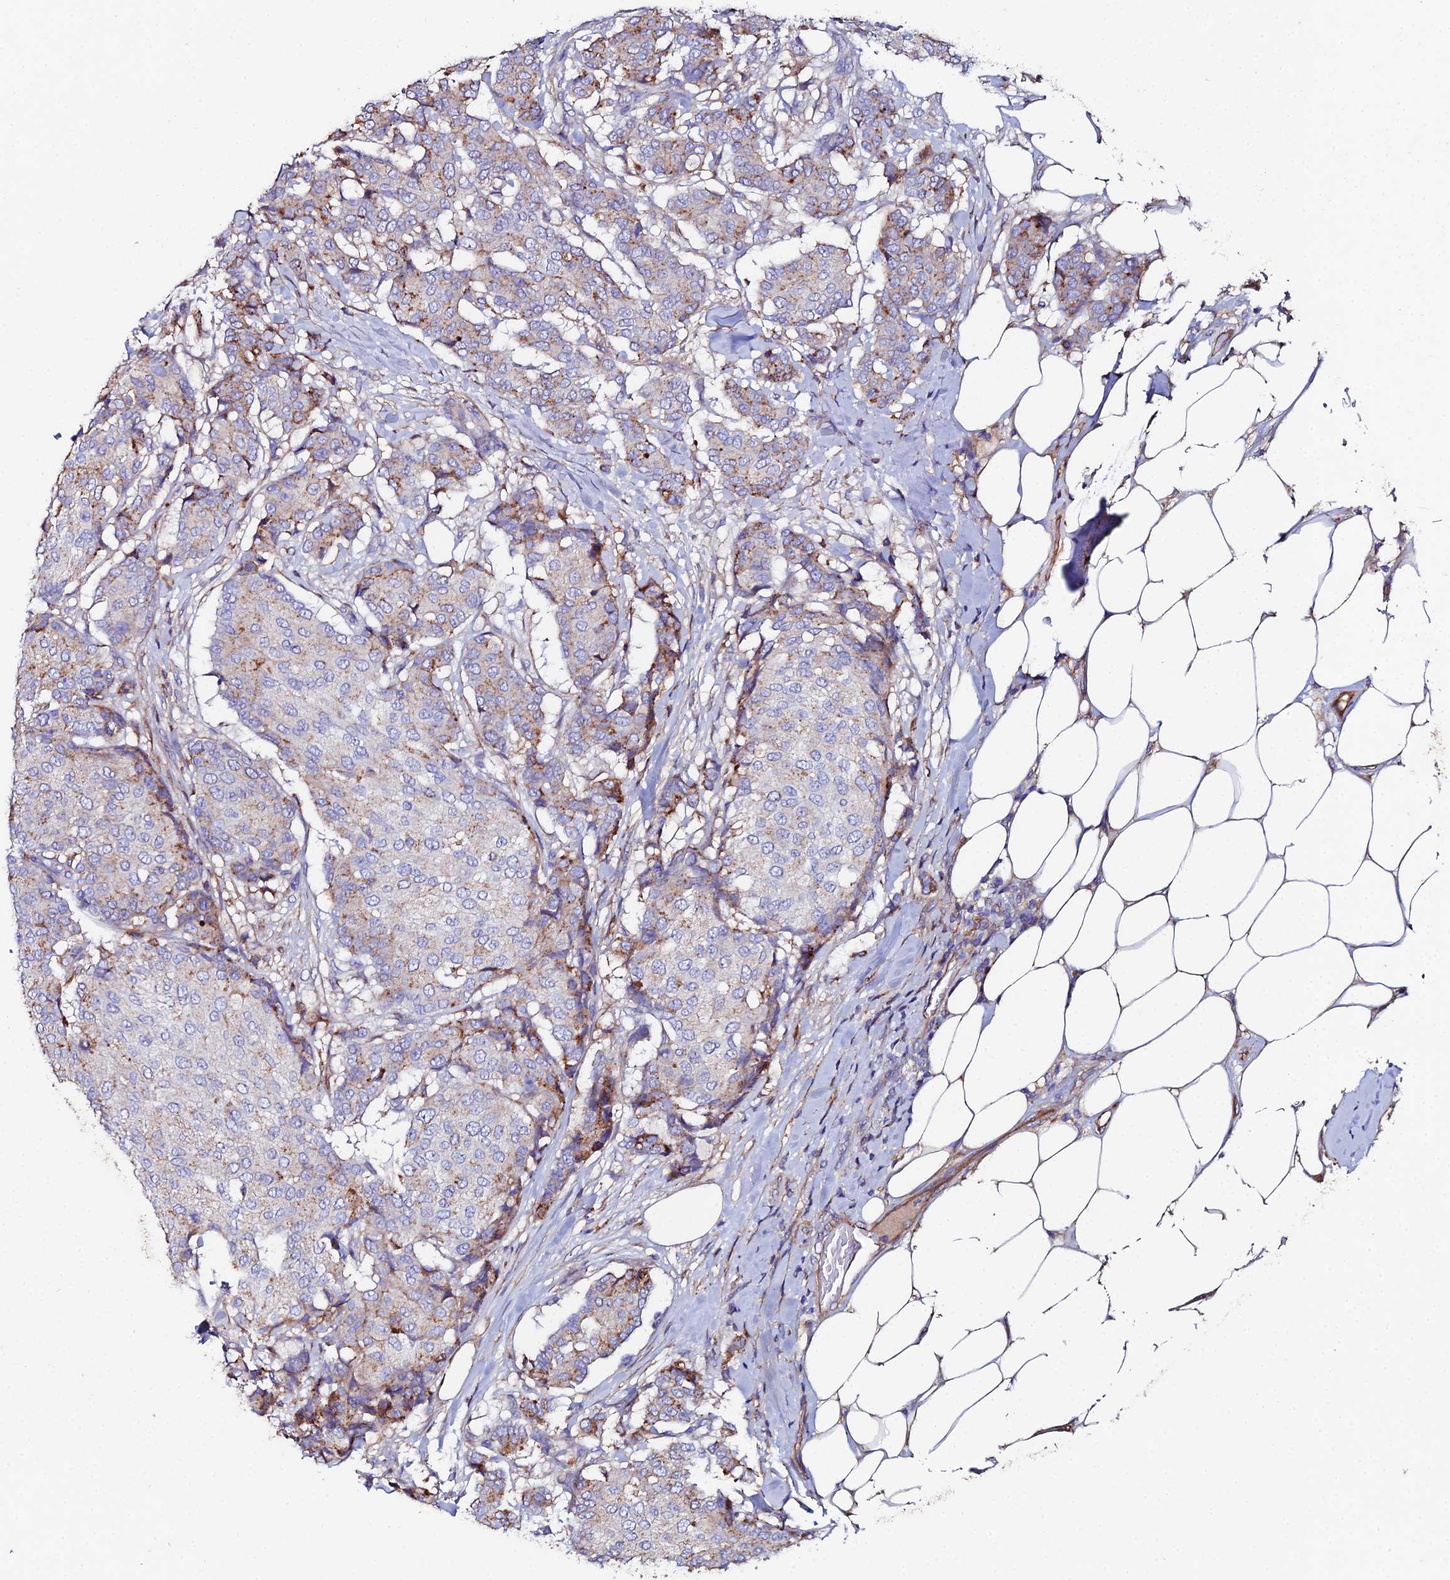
{"staining": {"intensity": "moderate", "quantity": "<25%", "location": "cytoplasmic/membranous"}, "tissue": "breast cancer", "cell_type": "Tumor cells", "image_type": "cancer", "snomed": [{"axis": "morphology", "description": "Duct carcinoma"}, {"axis": "topography", "description": "Breast"}], "caption": "An image of invasive ductal carcinoma (breast) stained for a protein reveals moderate cytoplasmic/membranous brown staining in tumor cells.", "gene": "C6", "patient": {"sex": "female", "age": 75}}